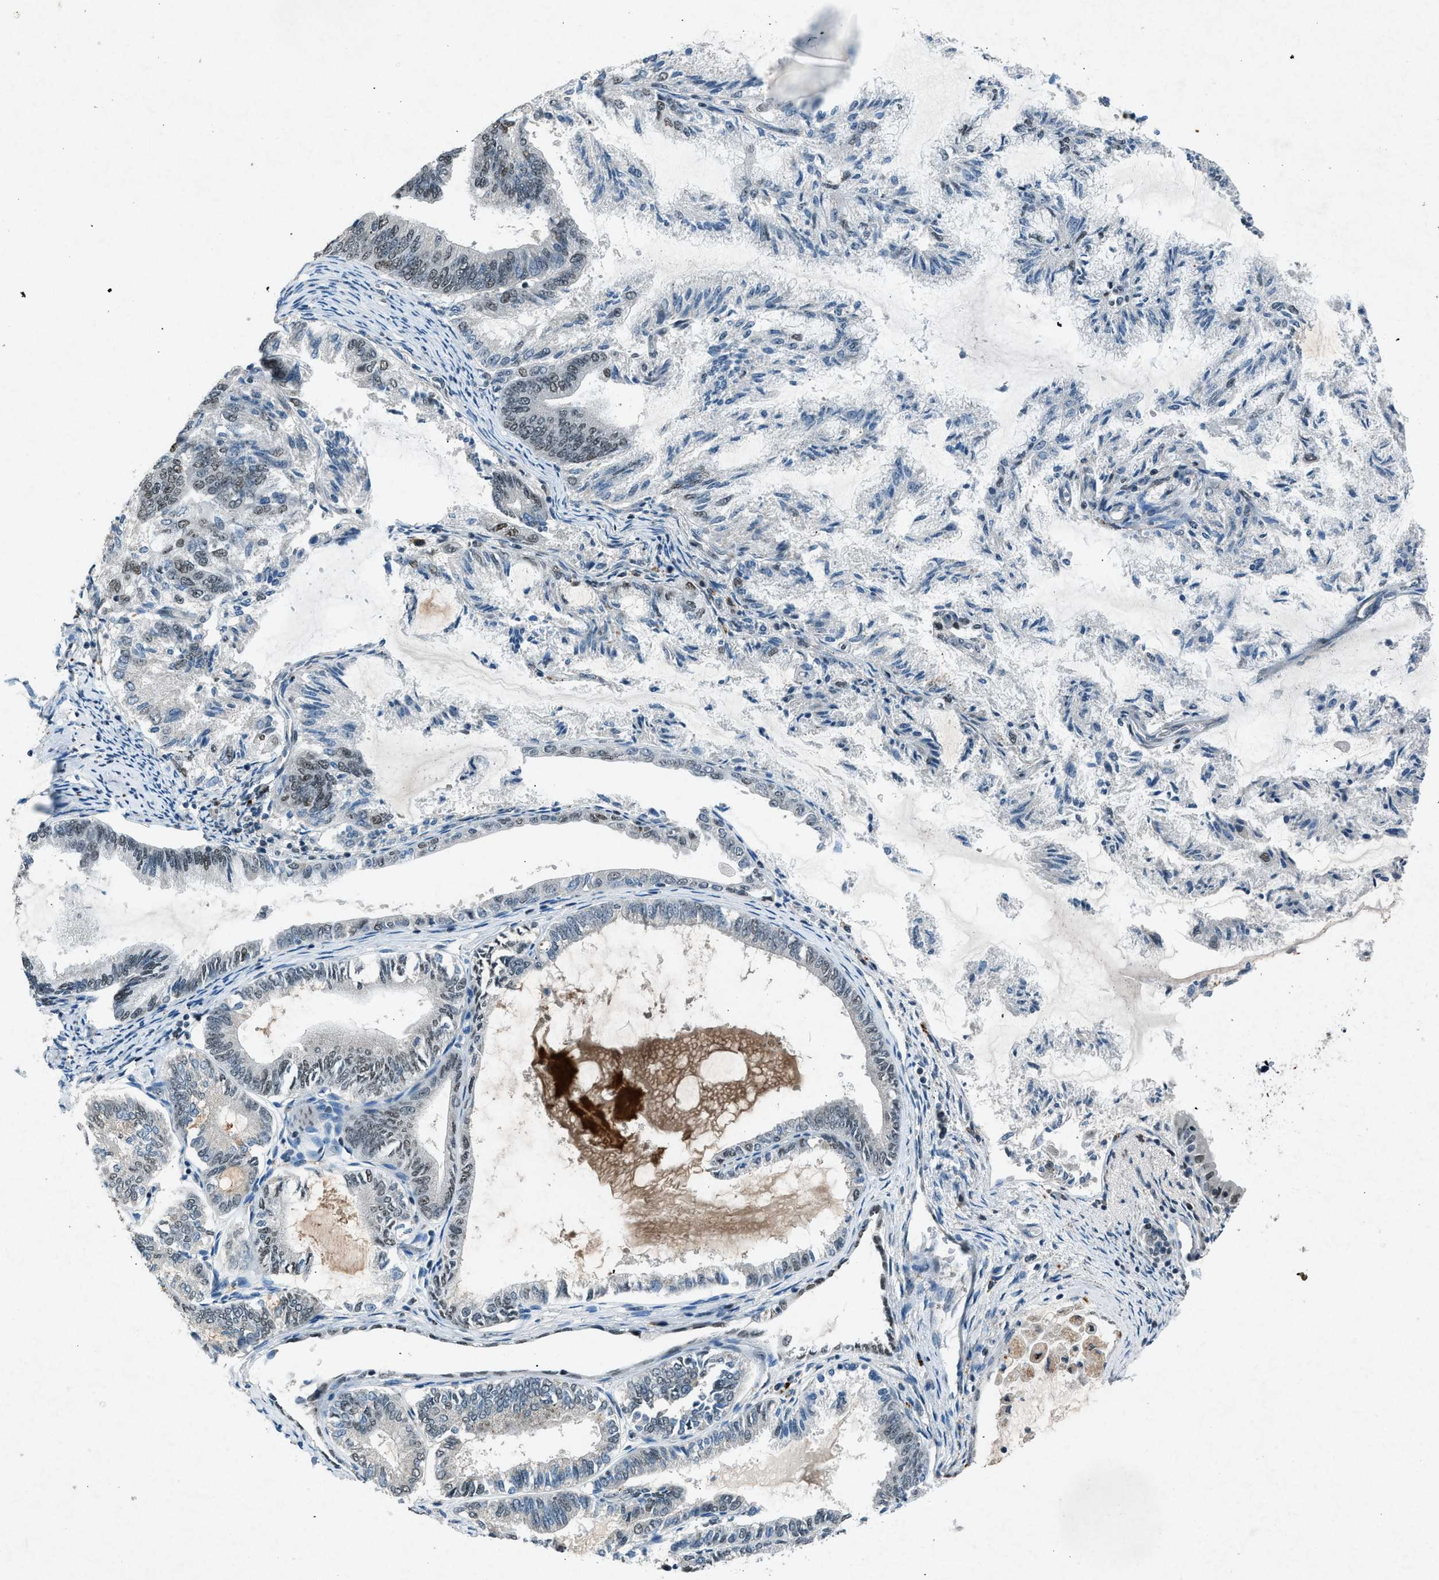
{"staining": {"intensity": "weak", "quantity": "25%-75%", "location": "nuclear"}, "tissue": "endometrial cancer", "cell_type": "Tumor cells", "image_type": "cancer", "snomed": [{"axis": "morphology", "description": "Adenocarcinoma, NOS"}, {"axis": "topography", "description": "Endometrium"}], "caption": "Human adenocarcinoma (endometrial) stained with a protein marker demonstrates weak staining in tumor cells.", "gene": "ADCY1", "patient": {"sex": "female", "age": 86}}